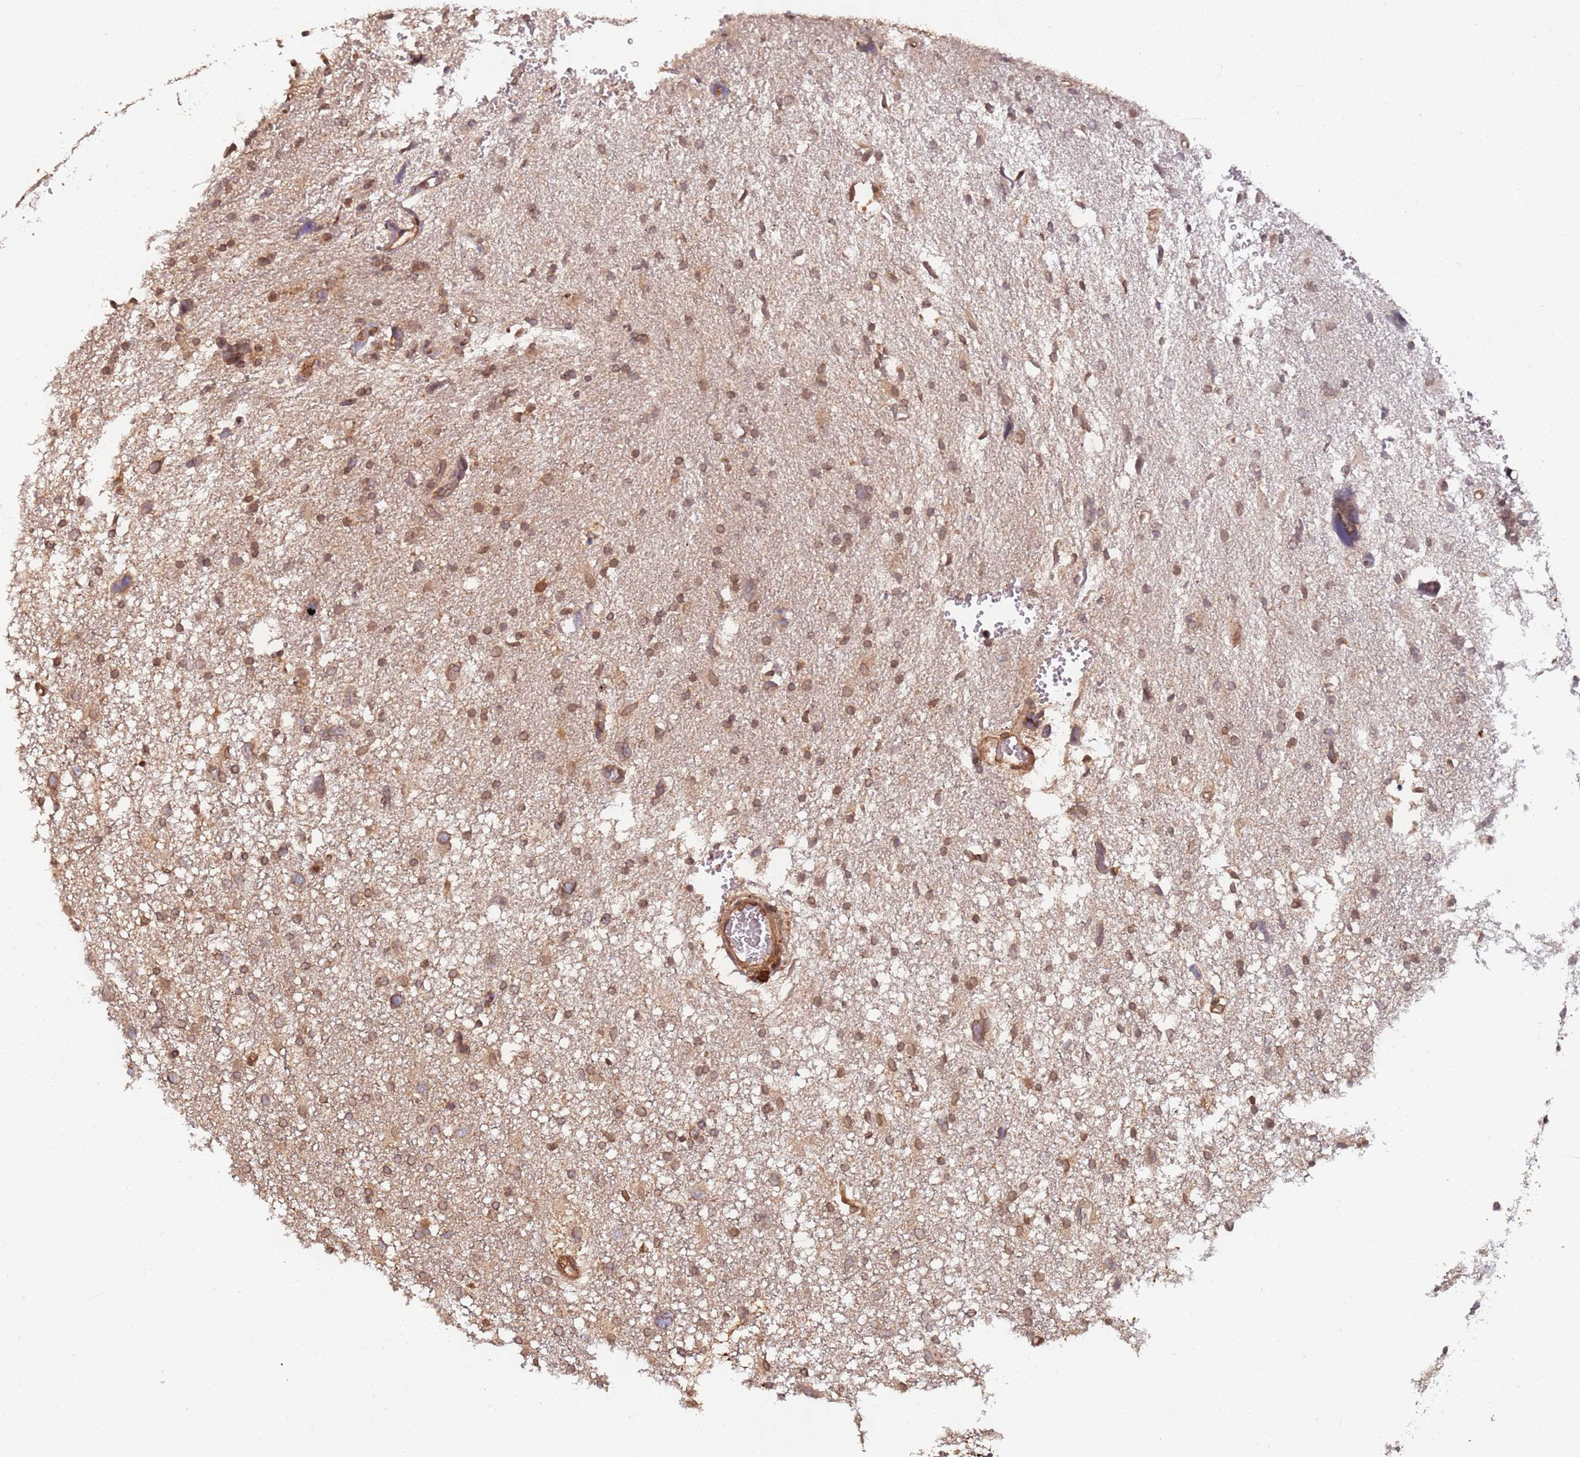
{"staining": {"intensity": "moderate", "quantity": ">75%", "location": "nuclear"}, "tissue": "glioma", "cell_type": "Tumor cells", "image_type": "cancer", "snomed": [{"axis": "morphology", "description": "Glioma, malignant, High grade"}, {"axis": "topography", "description": "Brain"}], "caption": "Glioma stained with a brown dye exhibits moderate nuclear positive staining in approximately >75% of tumor cells.", "gene": "SDCCAG8", "patient": {"sex": "male", "age": 61}}